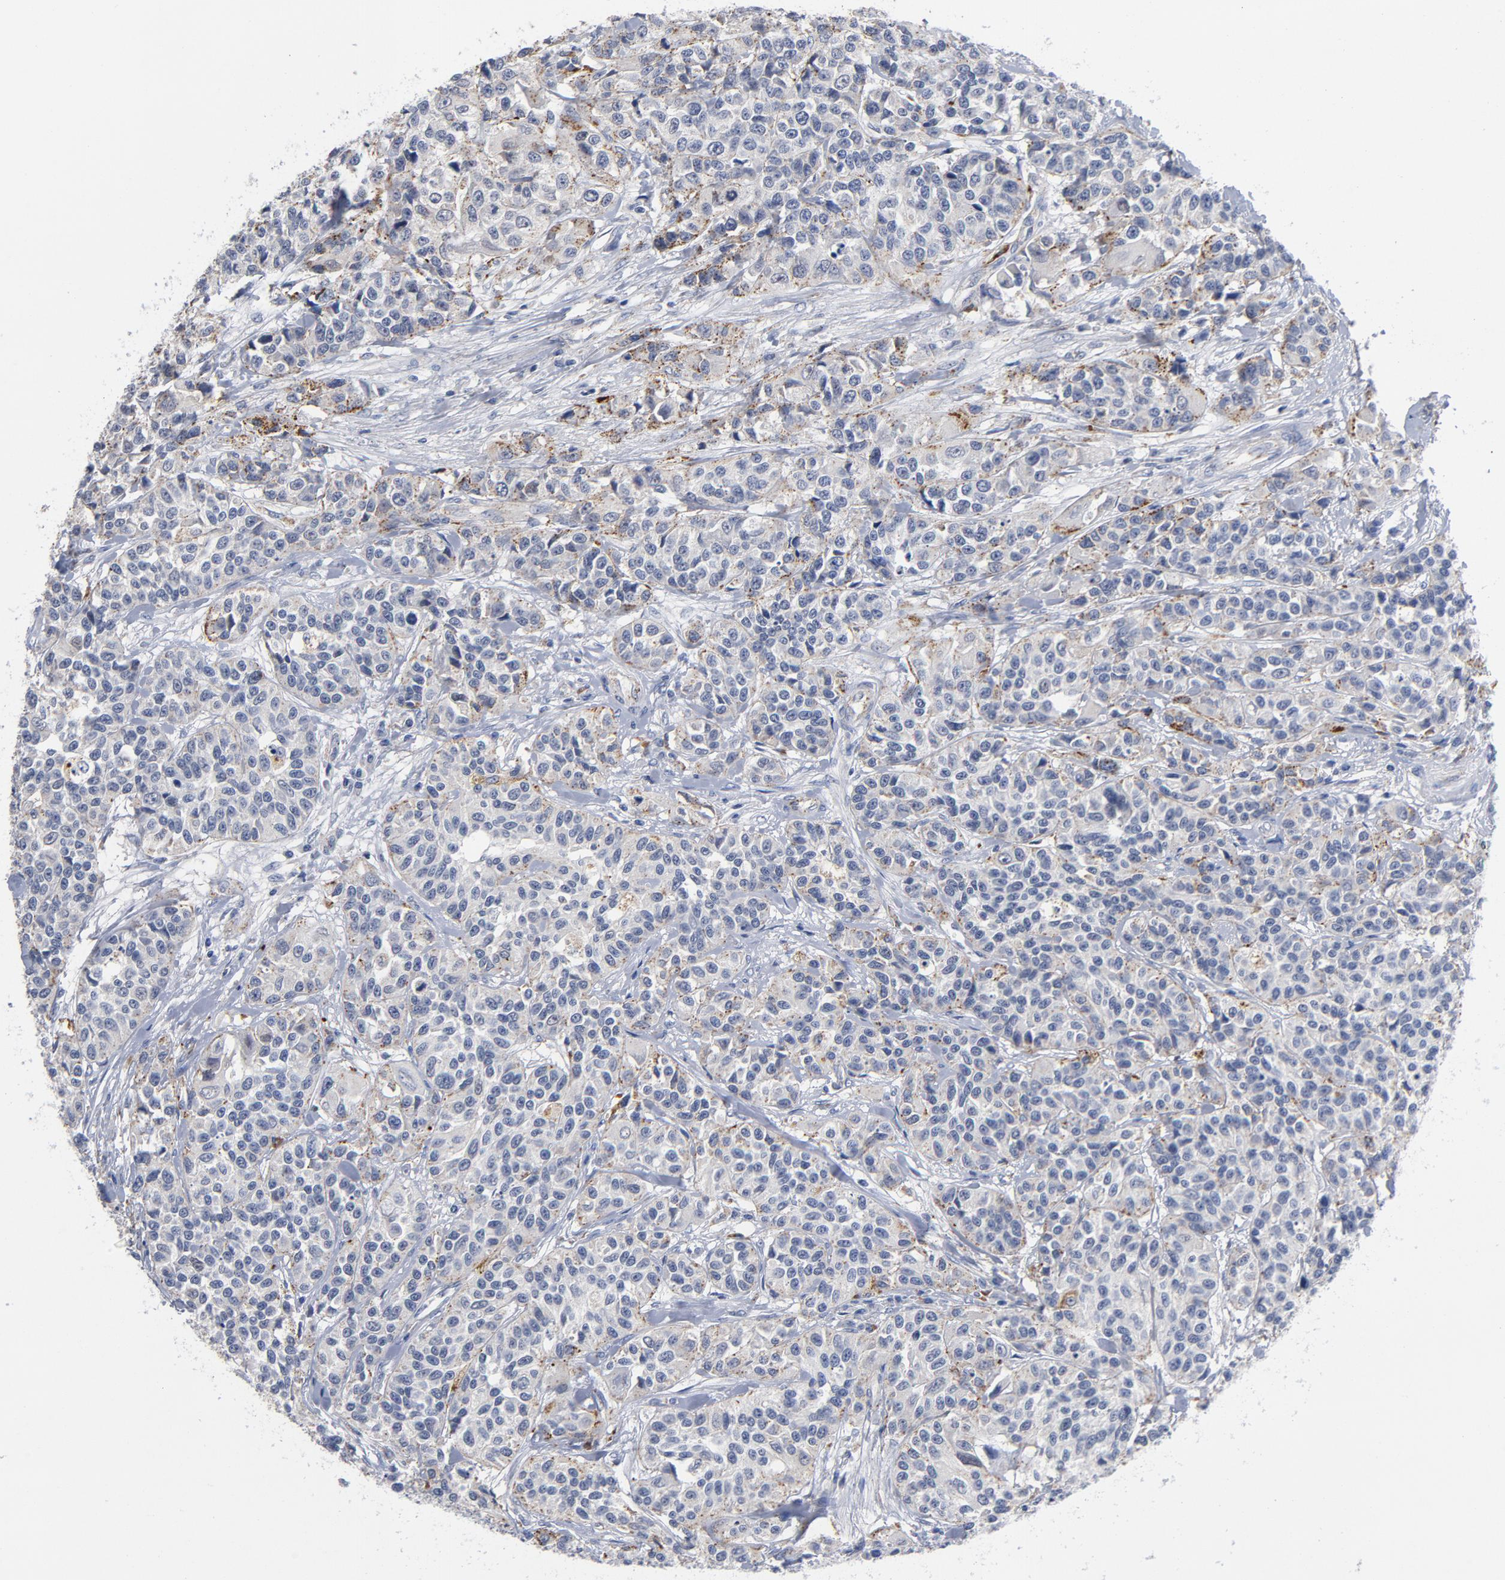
{"staining": {"intensity": "moderate", "quantity": "<25%", "location": "cytoplasmic/membranous"}, "tissue": "urothelial cancer", "cell_type": "Tumor cells", "image_type": "cancer", "snomed": [{"axis": "morphology", "description": "Urothelial carcinoma, High grade"}, {"axis": "topography", "description": "Urinary bladder"}], "caption": "Protein staining shows moderate cytoplasmic/membranous staining in approximately <25% of tumor cells in high-grade urothelial carcinoma.", "gene": "AKT2", "patient": {"sex": "female", "age": 81}}